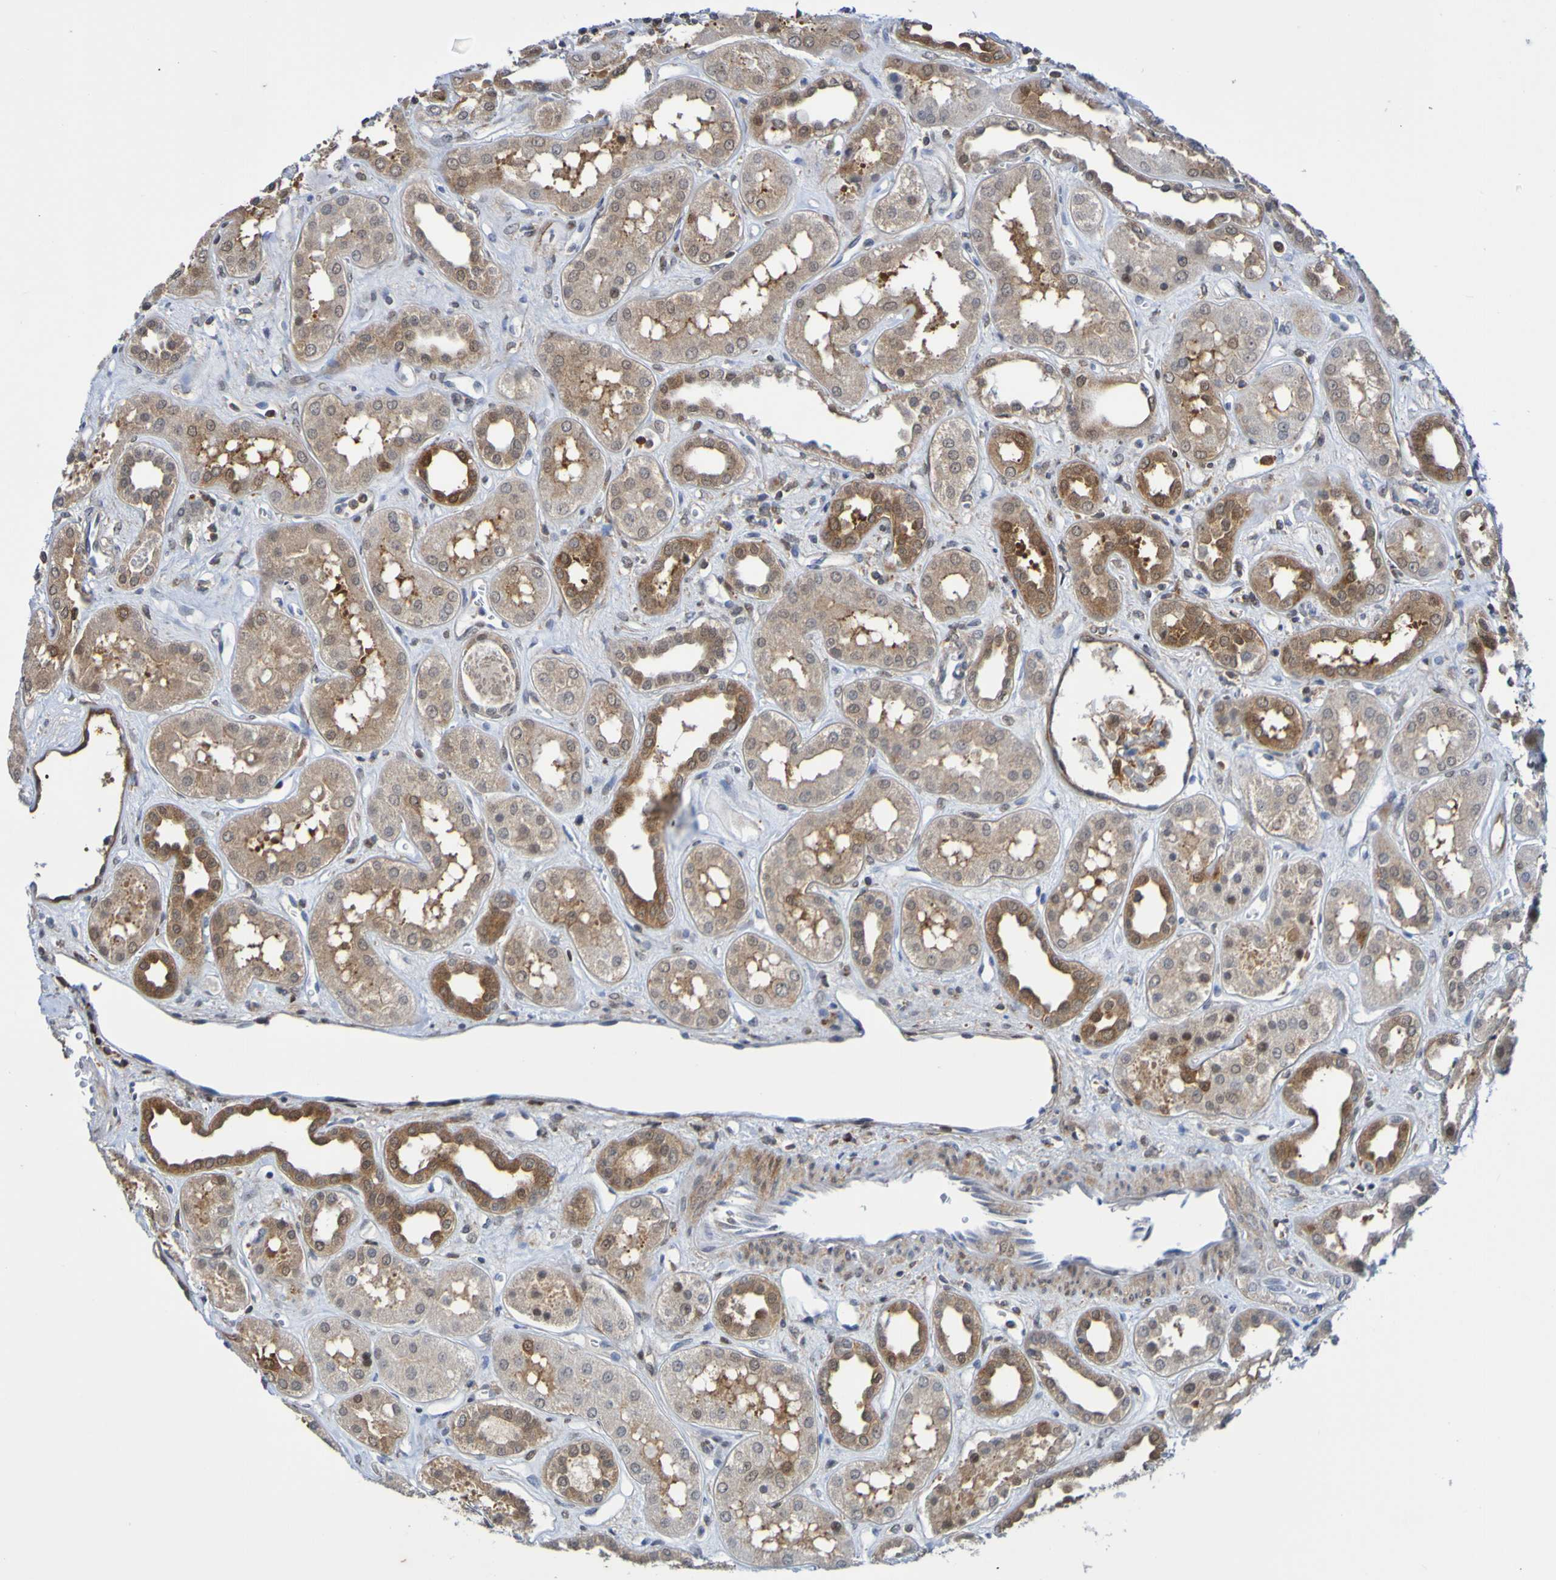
{"staining": {"intensity": "strong", "quantity": ">75%", "location": "cytoplasmic/membranous"}, "tissue": "kidney", "cell_type": "Cells in glomeruli", "image_type": "normal", "snomed": [{"axis": "morphology", "description": "Normal tissue, NOS"}, {"axis": "topography", "description": "Kidney"}], "caption": "Kidney stained with DAB IHC shows high levels of strong cytoplasmic/membranous staining in approximately >75% of cells in glomeruli. (IHC, brightfield microscopy, high magnification).", "gene": "ATIC", "patient": {"sex": "male", "age": 59}}